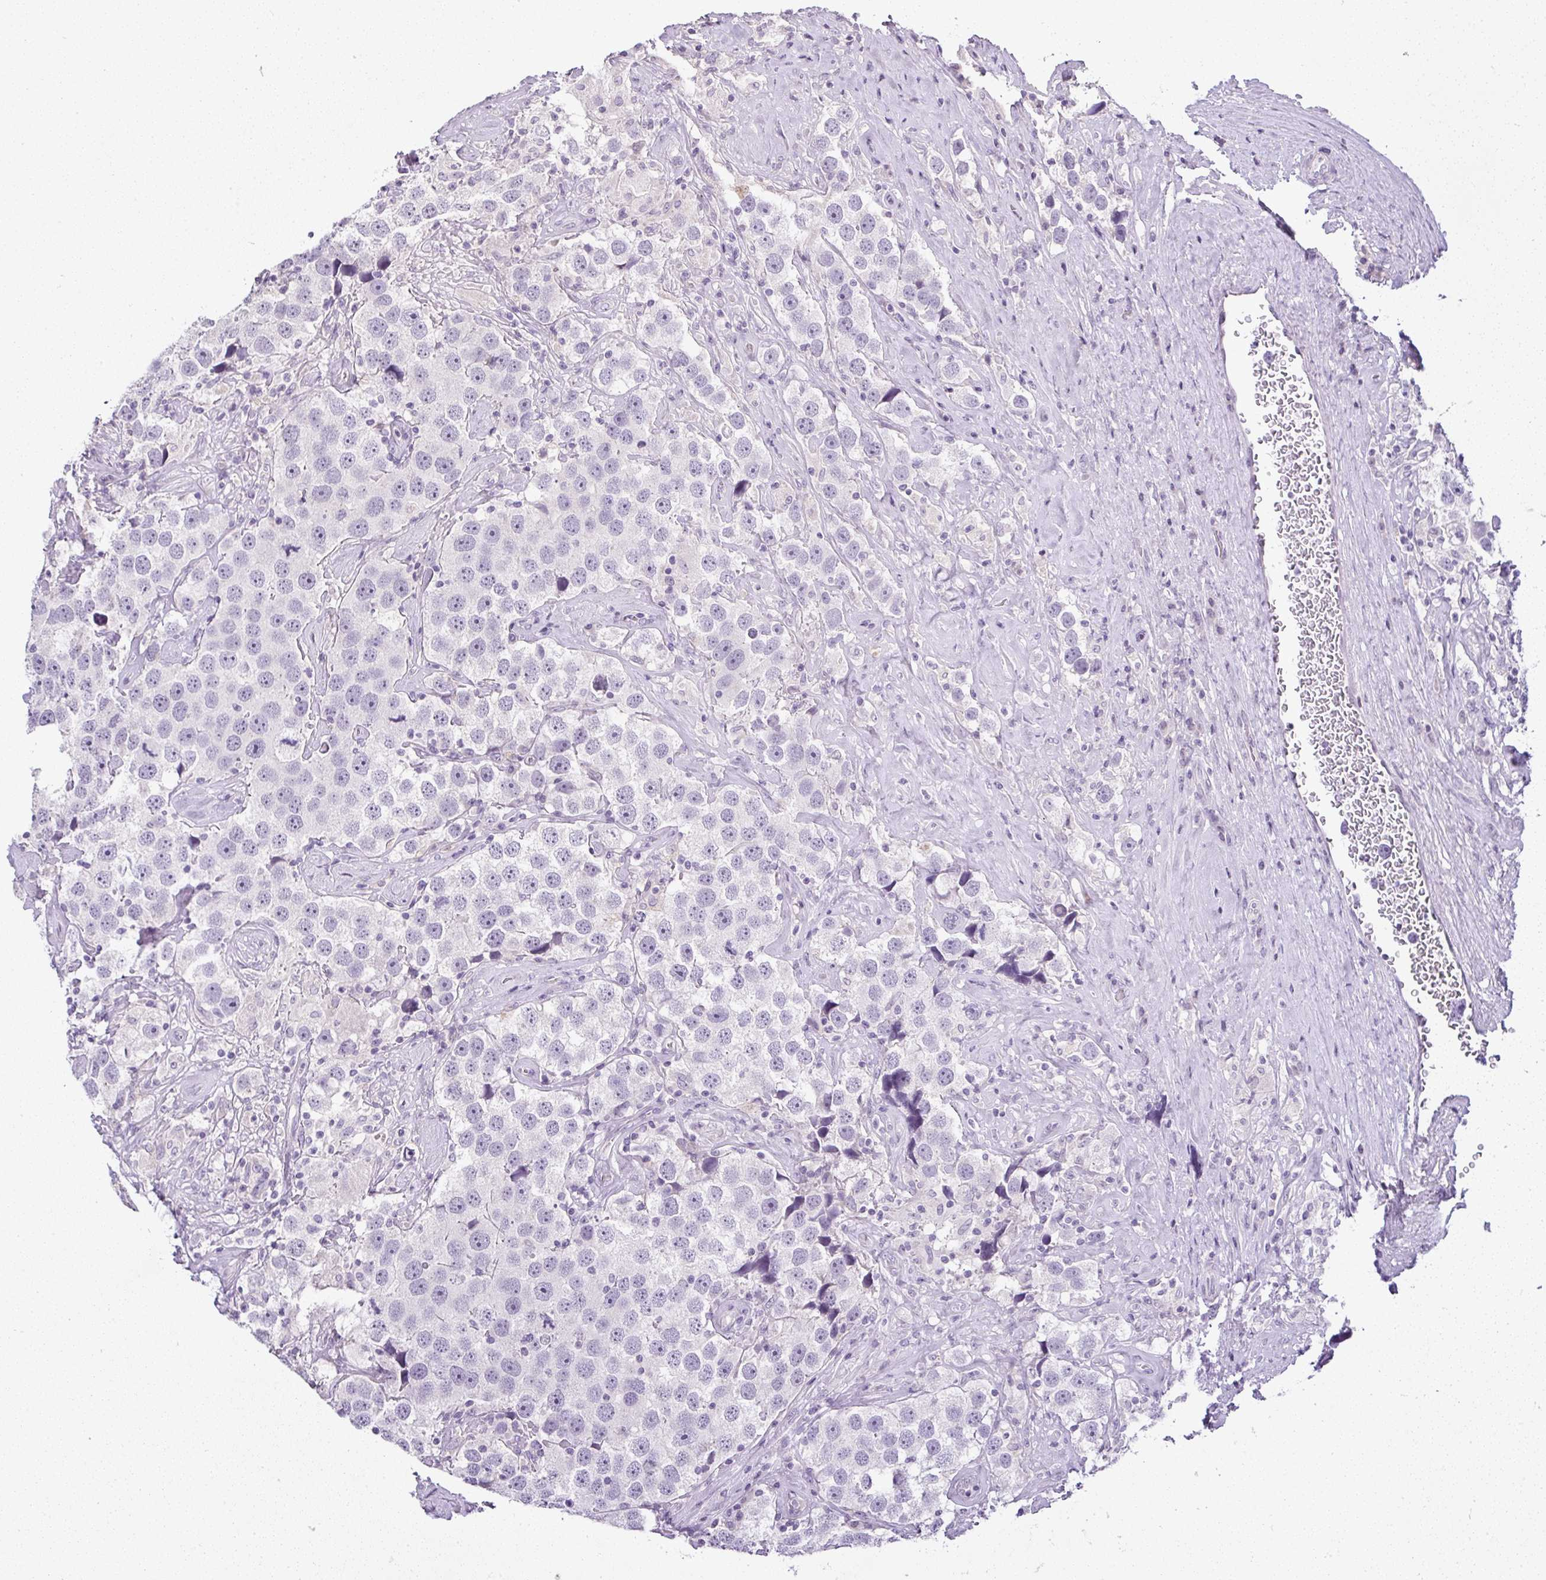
{"staining": {"intensity": "negative", "quantity": "none", "location": "none"}, "tissue": "testis cancer", "cell_type": "Tumor cells", "image_type": "cancer", "snomed": [{"axis": "morphology", "description": "Seminoma, NOS"}, {"axis": "topography", "description": "Testis"}], "caption": "Tumor cells show no significant staining in seminoma (testis).", "gene": "SERPINB3", "patient": {"sex": "male", "age": 49}}